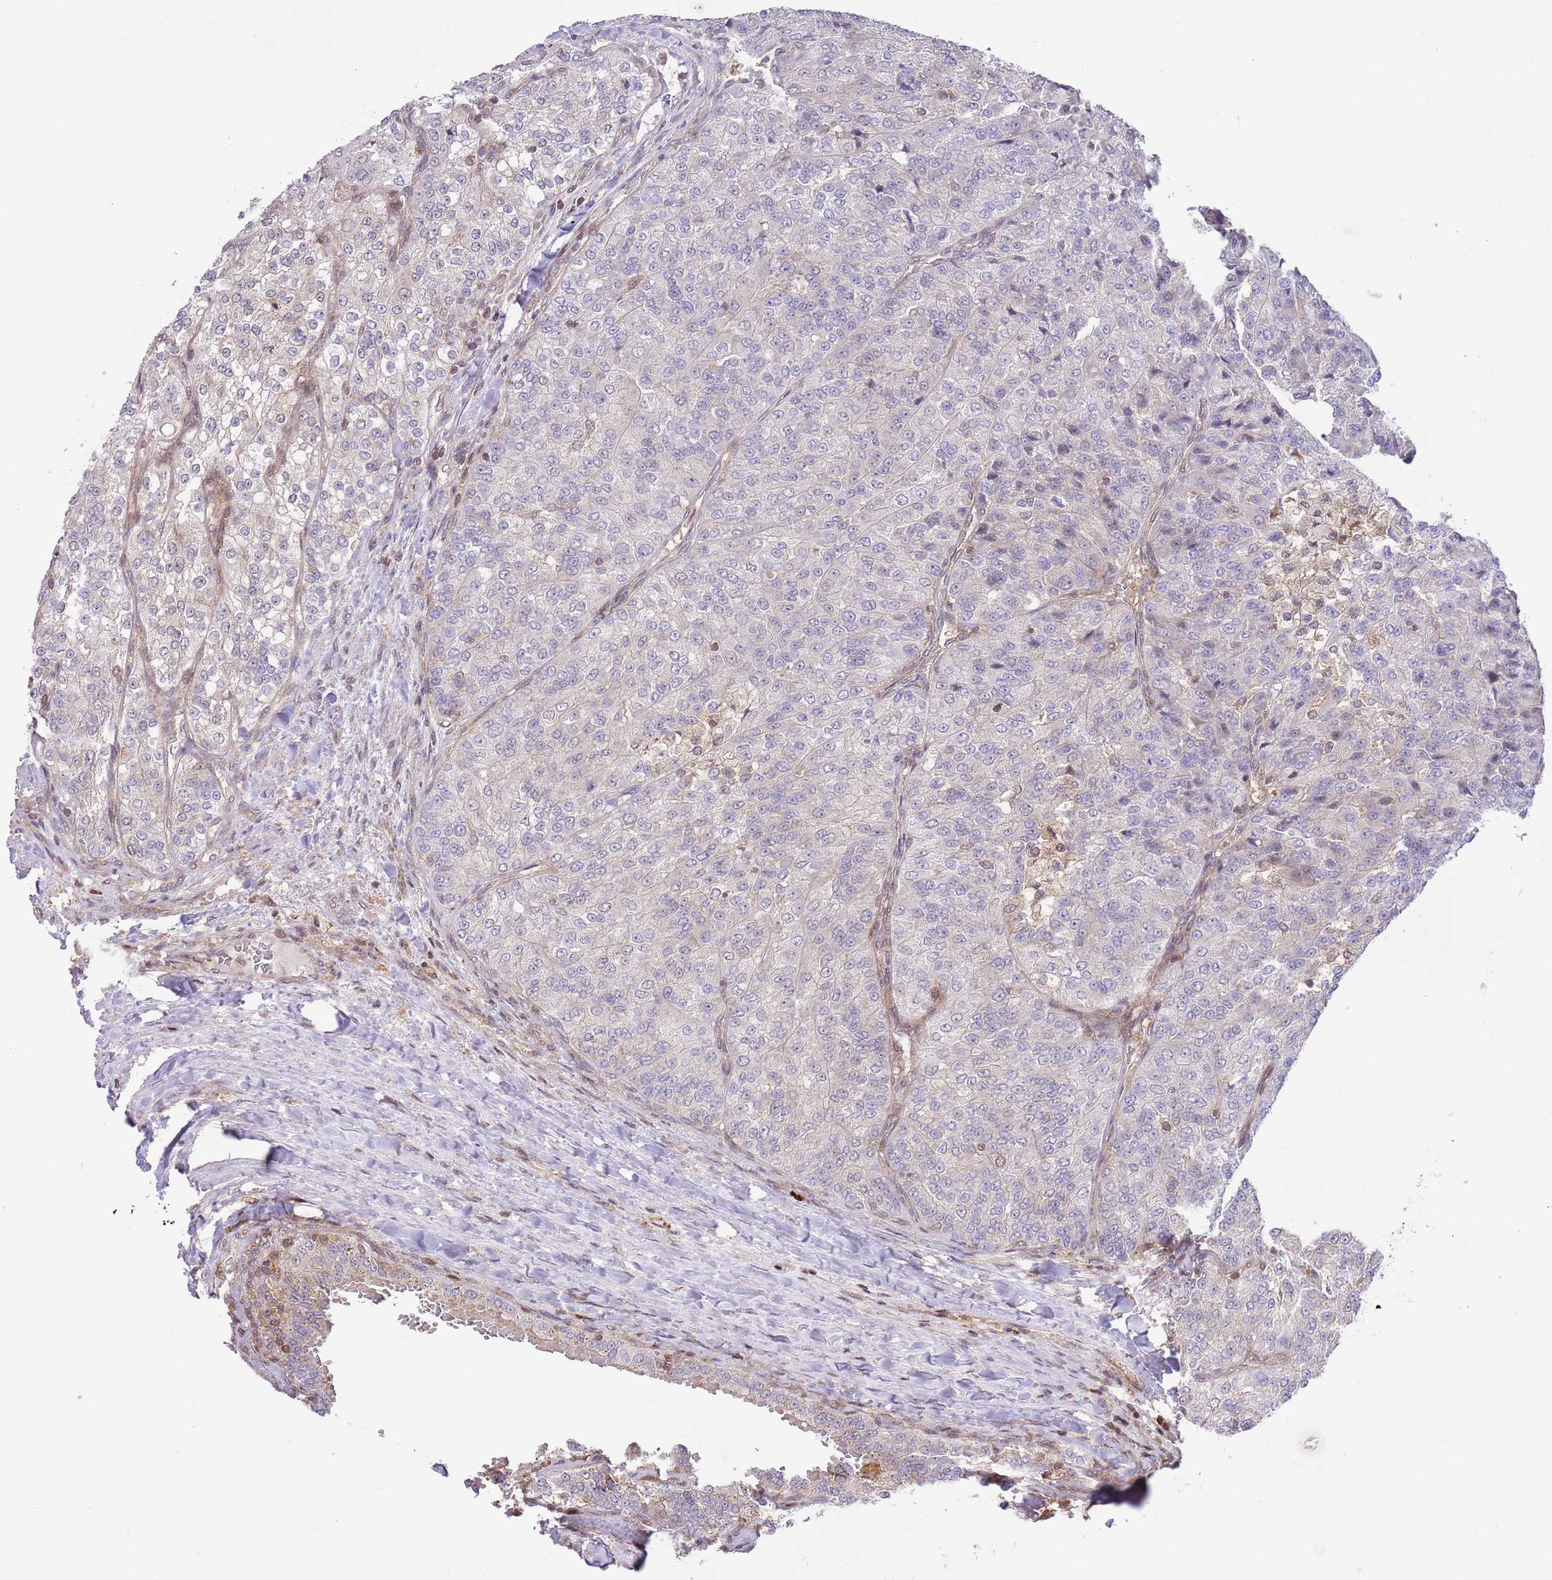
{"staining": {"intensity": "negative", "quantity": "none", "location": "none"}, "tissue": "renal cancer", "cell_type": "Tumor cells", "image_type": "cancer", "snomed": [{"axis": "morphology", "description": "Adenocarcinoma, NOS"}, {"axis": "topography", "description": "Kidney"}], "caption": "Immunohistochemistry histopathology image of renal cancer stained for a protein (brown), which exhibits no expression in tumor cells.", "gene": "HDHD2", "patient": {"sex": "female", "age": 63}}